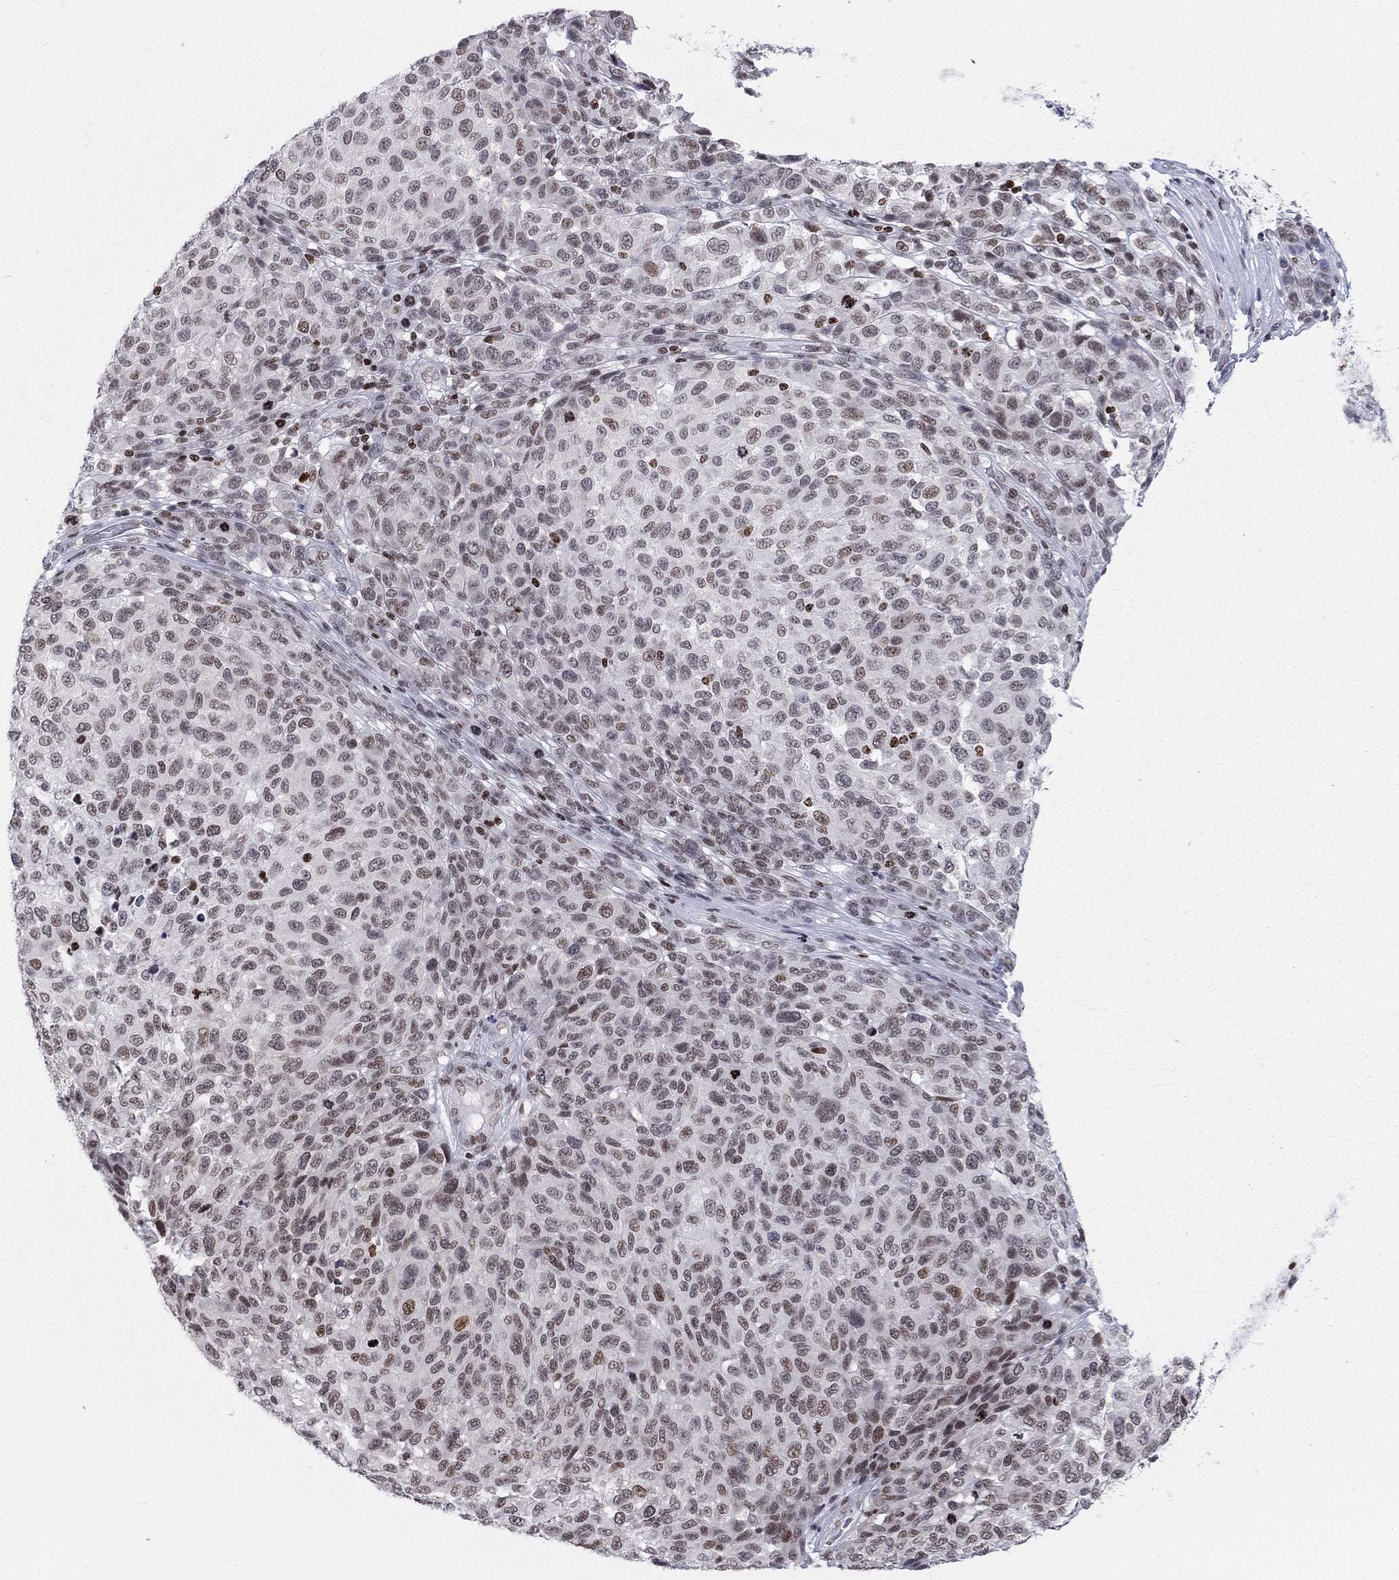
{"staining": {"intensity": "moderate", "quantity": "<25%", "location": "nuclear"}, "tissue": "melanoma", "cell_type": "Tumor cells", "image_type": "cancer", "snomed": [{"axis": "morphology", "description": "Malignant melanoma, NOS"}, {"axis": "topography", "description": "Skin"}], "caption": "Immunohistochemistry micrograph of neoplastic tissue: malignant melanoma stained using immunohistochemistry exhibits low levels of moderate protein expression localized specifically in the nuclear of tumor cells, appearing as a nuclear brown color.", "gene": "H2AX", "patient": {"sex": "male", "age": 59}}